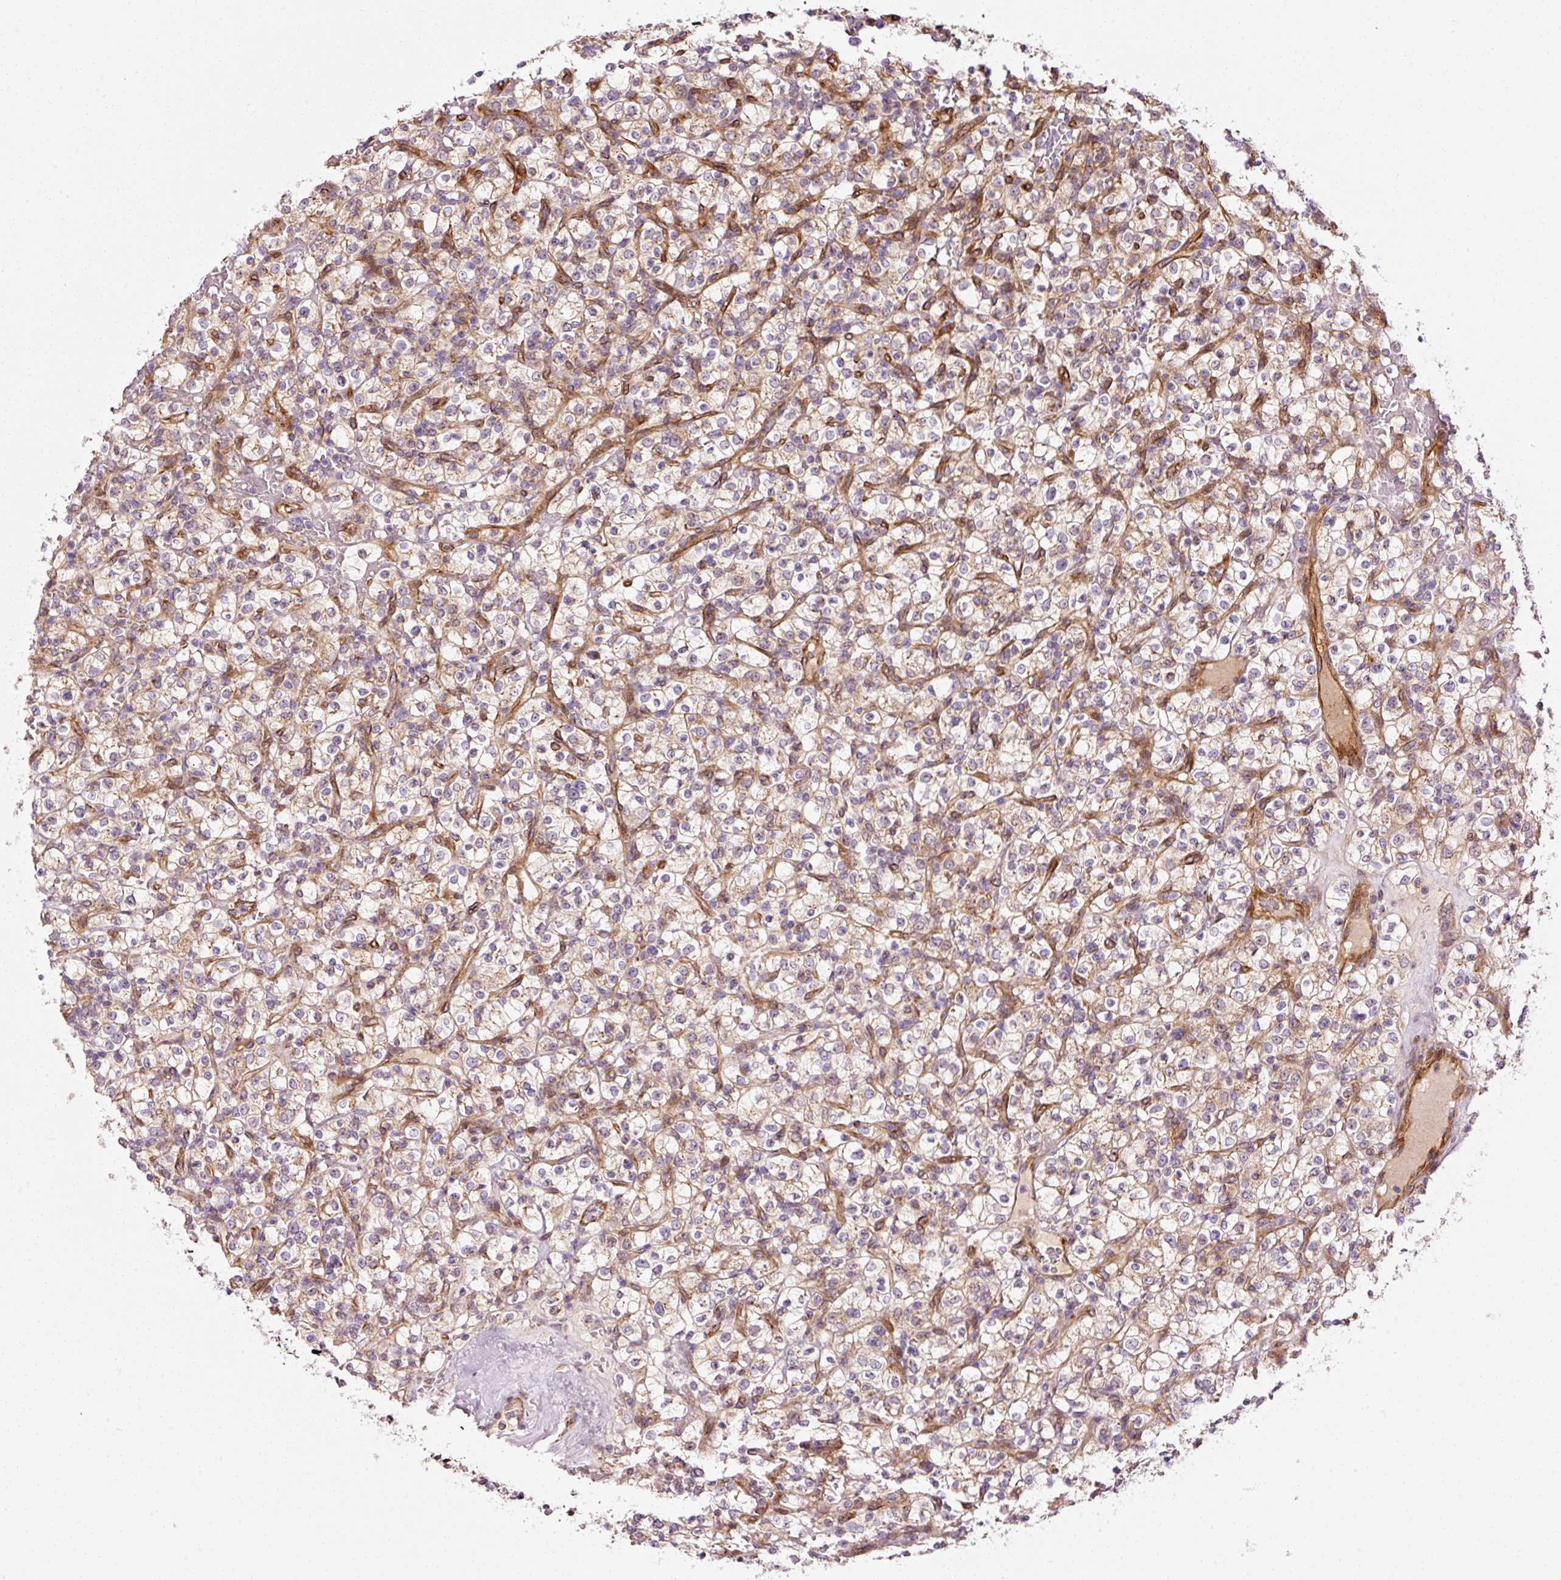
{"staining": {"intensity": "negative", "quantity": "none", "location": "none"}, "tissue": "renal cancer", "cell_type": "Tumor cells", "image_type": "cancer", "snomed": [{"axis": "morphology", "description": "Normal tissue, NOS"}, {"axis": "morphology", "description": "Adenocarcinoma, NOS"}, {"axis": "topography", "description": "Kidney"}], "caption": "Tumor cells are negative for protein expression in human adenocarcinoma (renal).", "gene": "PPP1R14B", "patient": {"sex": "female", "age": 72}}